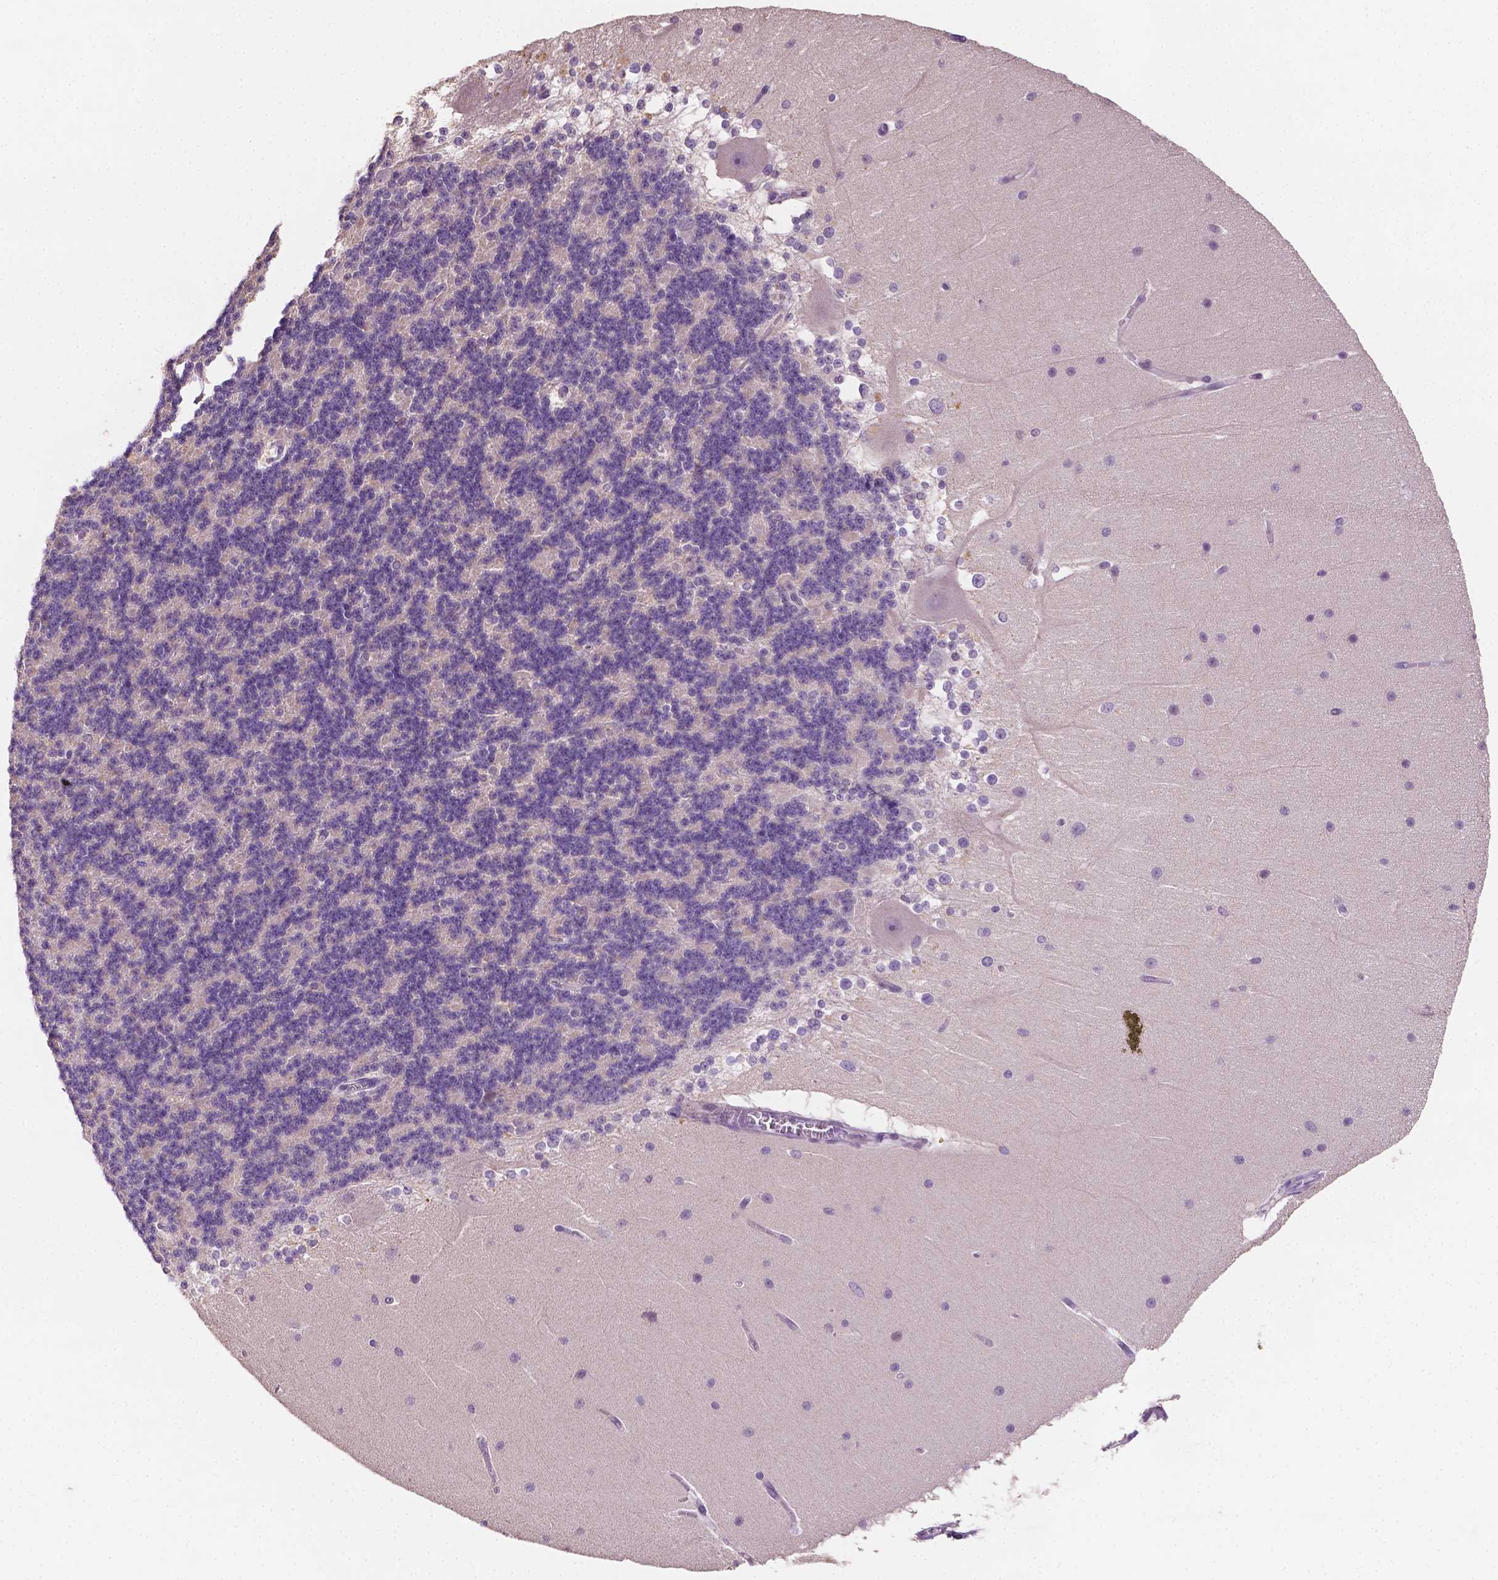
{"staining": {"intensity": "negative", "quantity": "none", "location": "none"}, "tissue": "cerebellum", "cell_type": "Cells in granular layer", "image_type": "normal", "snomed": [{"axis": "morphology", "description": "Normal tissue, NOS"}, {"axis": "topography", "description": "Cerebellum"}], "caption": "IHC micrograph of benign cerebellum stained for a protein (brown), which displays no expression in cells in granular layer.", "gene": "MROH6", "patient": {"sex": "female", "age": 19}}